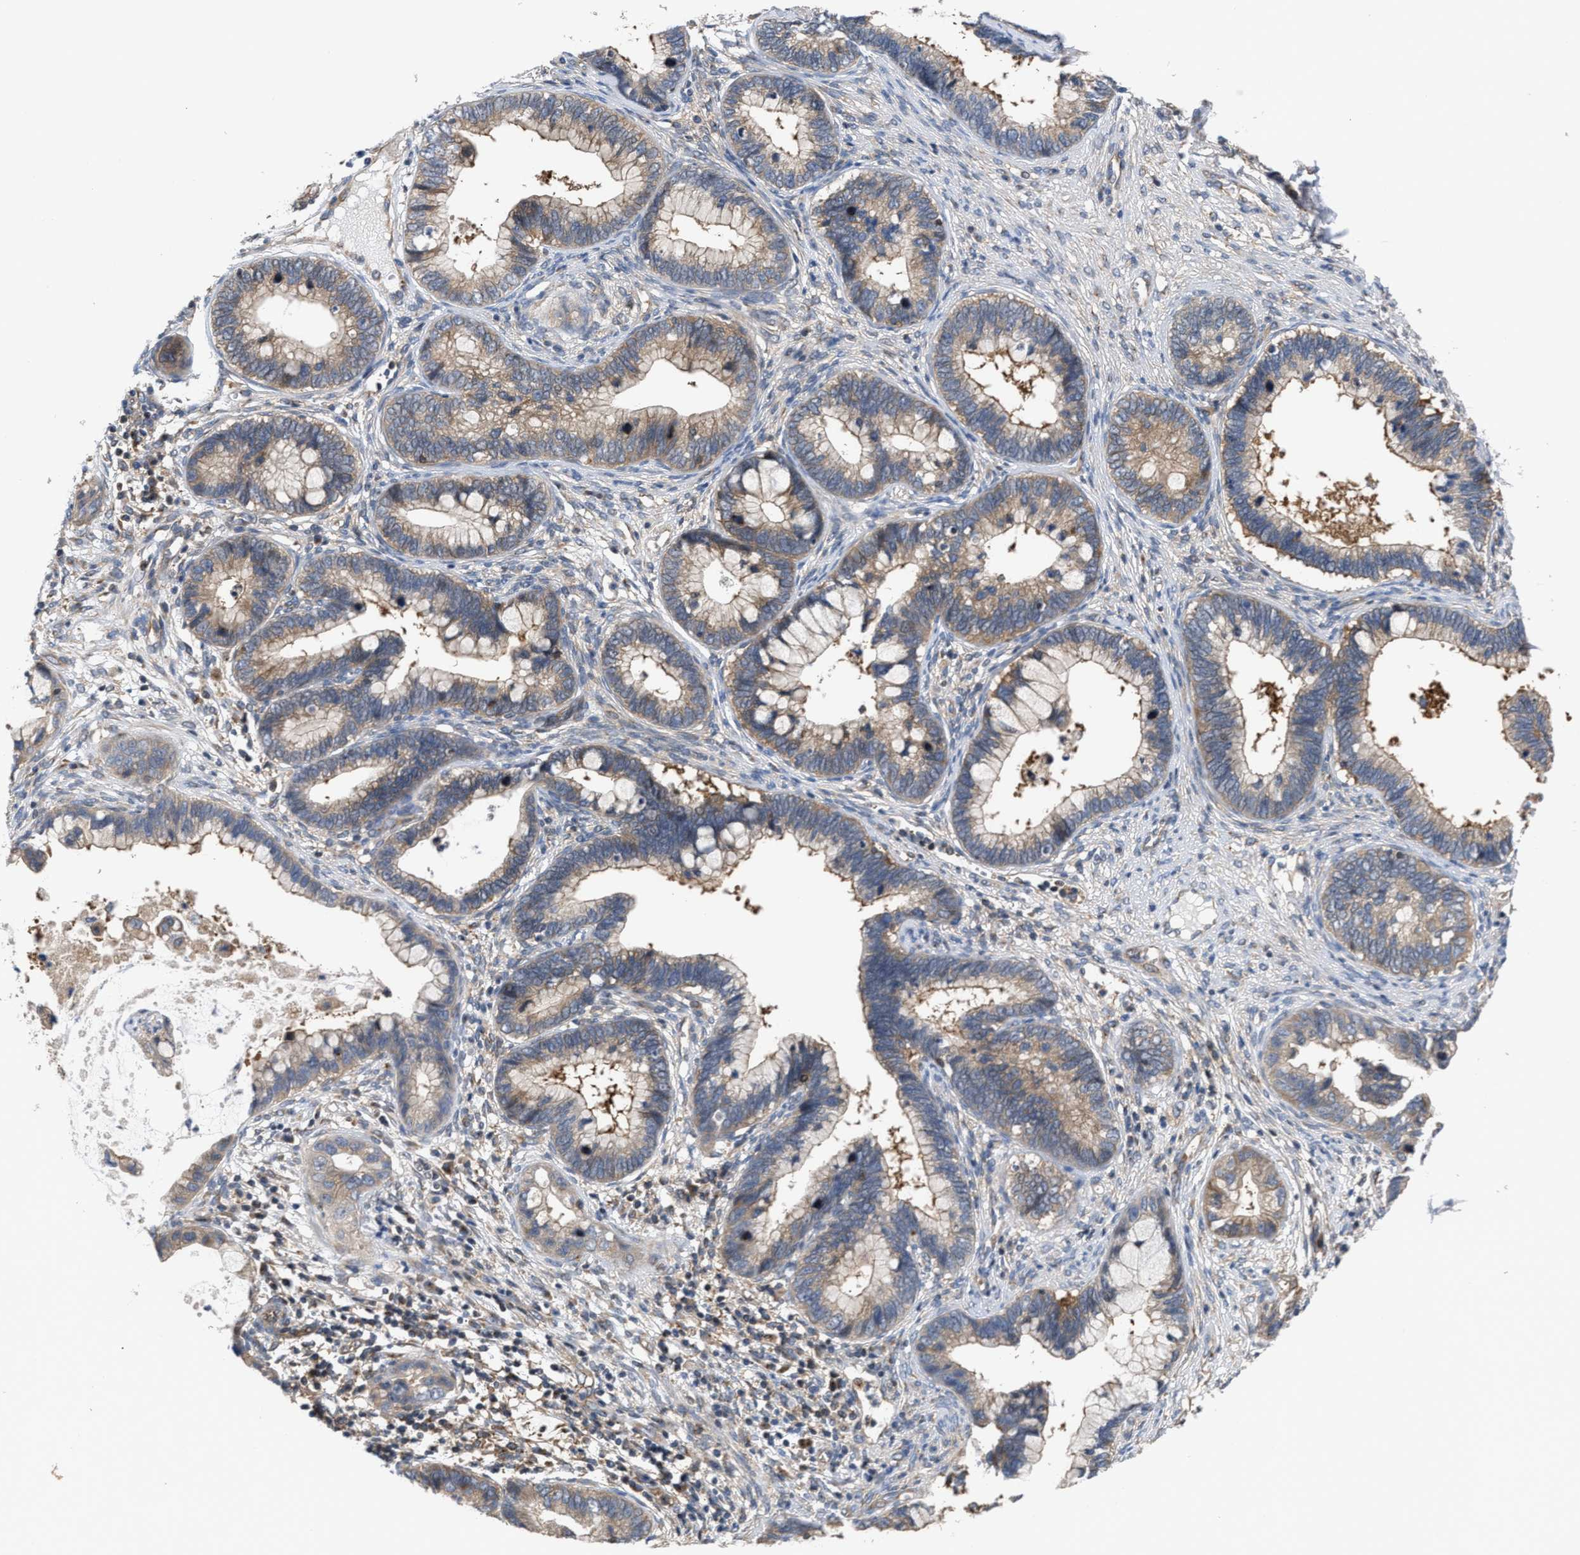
{"staining": {"intensity": "moderate", "quantity": ">75%", "location": "cytoplasmic/membranous"}, "tissue": "cervical cancer", "cell_type": "Tumor cells", "image_type": "cancer", "snomed": [{"axis": "morphology", "description": "Adenocarcinoma, NOS"}, {"axis": "topography", "description": "Cervix"}], "caption": "Cervical cancer stained with a brown dye displays moderate cytoplasmic/membranous positive staining in approximately >75% of tumor cells.", "gene": "LAPTM4B", "patient": {"sex": "female", "age": 44}}